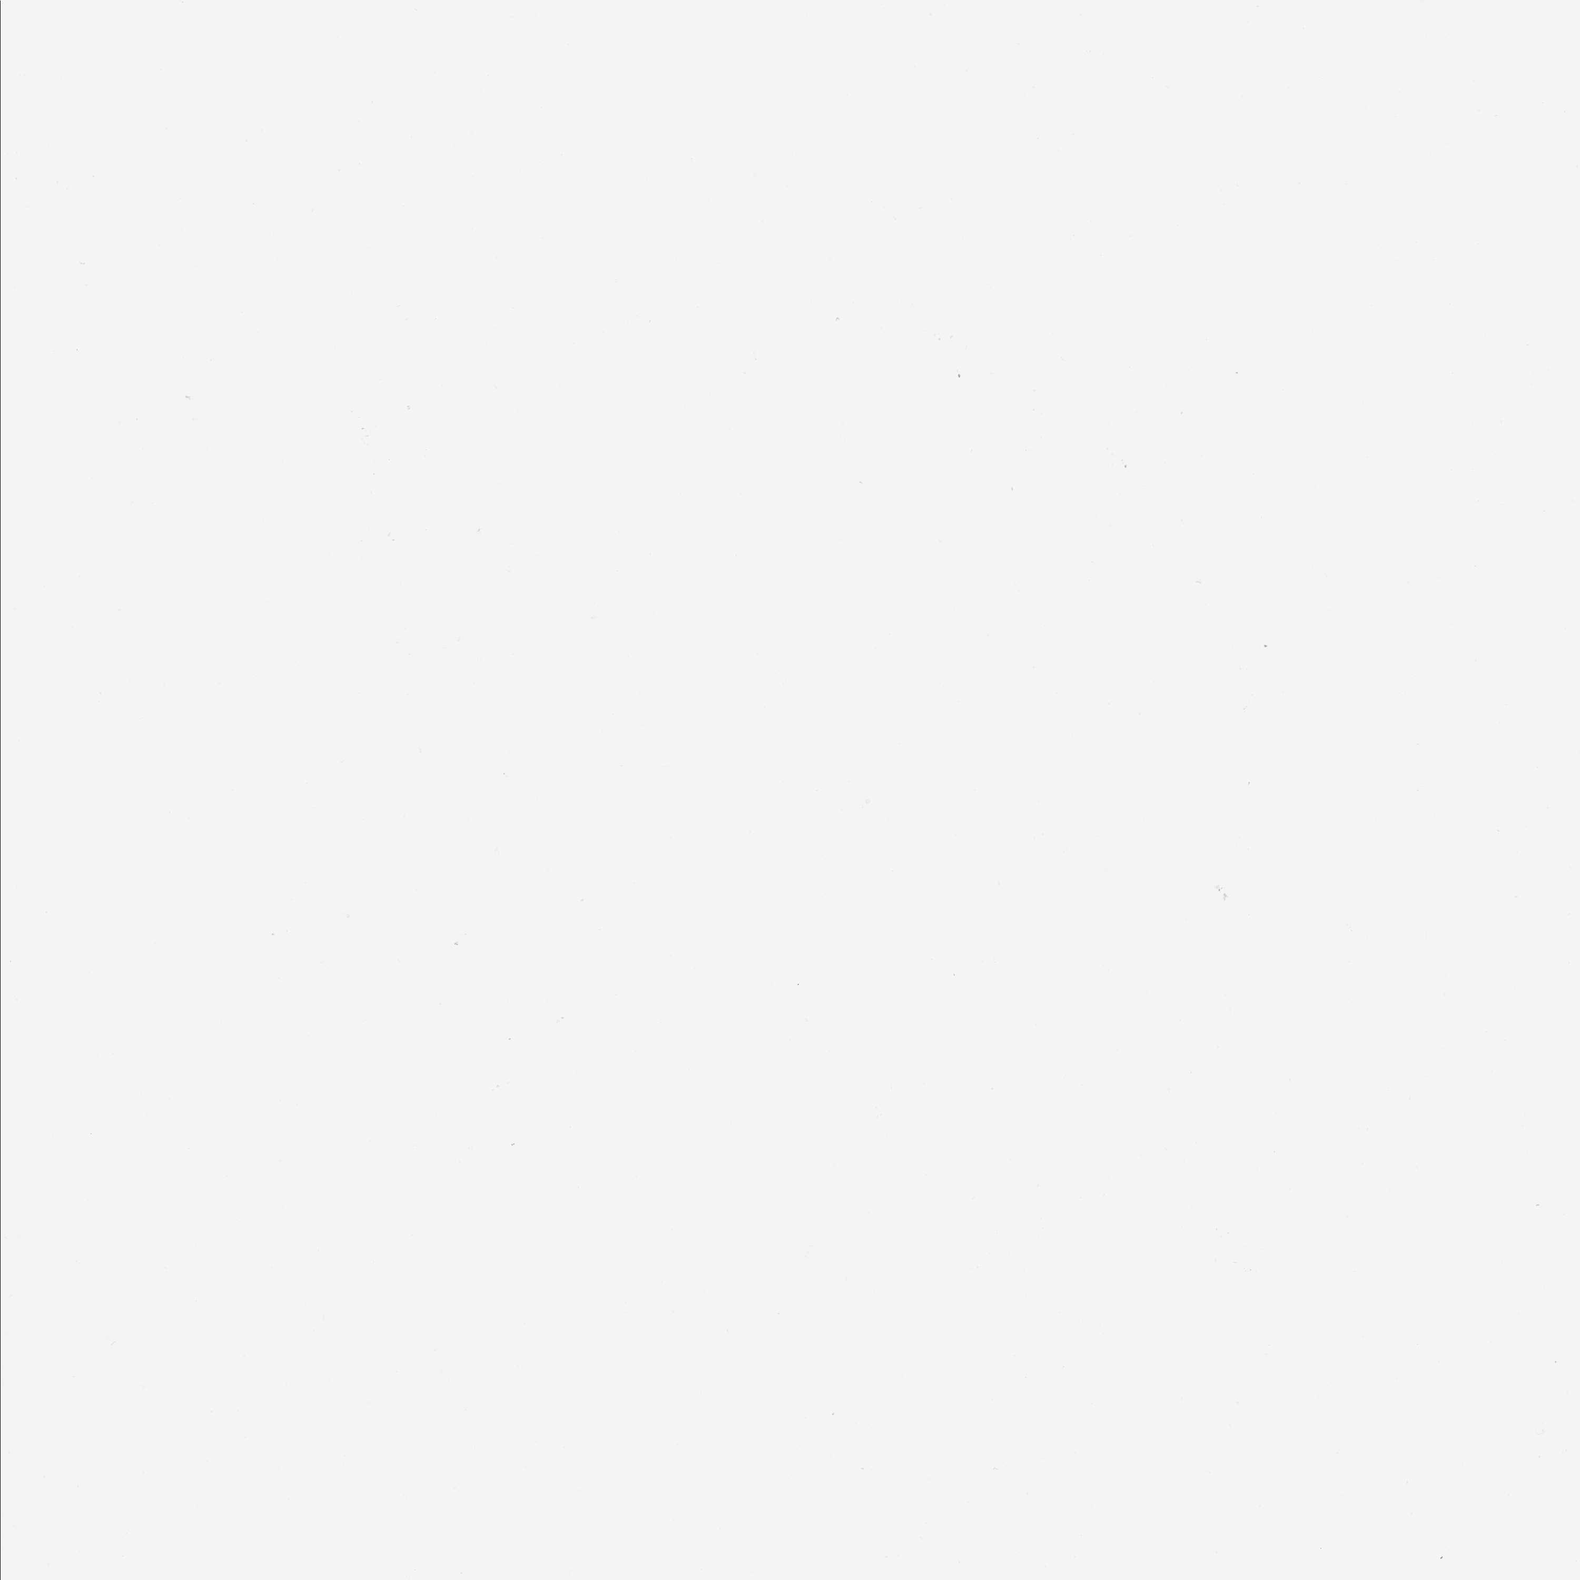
{"staining": {"intensity": "negative", "quantity": "none", "location": "none"}, "tissue": "prostate cancer", "cell_type": "Tumor cells", "image_type": "cancer", "snomed": [{"axis": "morphology", "description": "Adenocarcinoma, High grade"}, {"axis": "topography", "description": "Prostate"}], "caption": "Prostate high-grade adenocarcinoma was stained to show a protein in brown. There is no significant positivity in tumor cells.", "gene": "MSX1", "patient": {"sex": "male", "age": 90}}